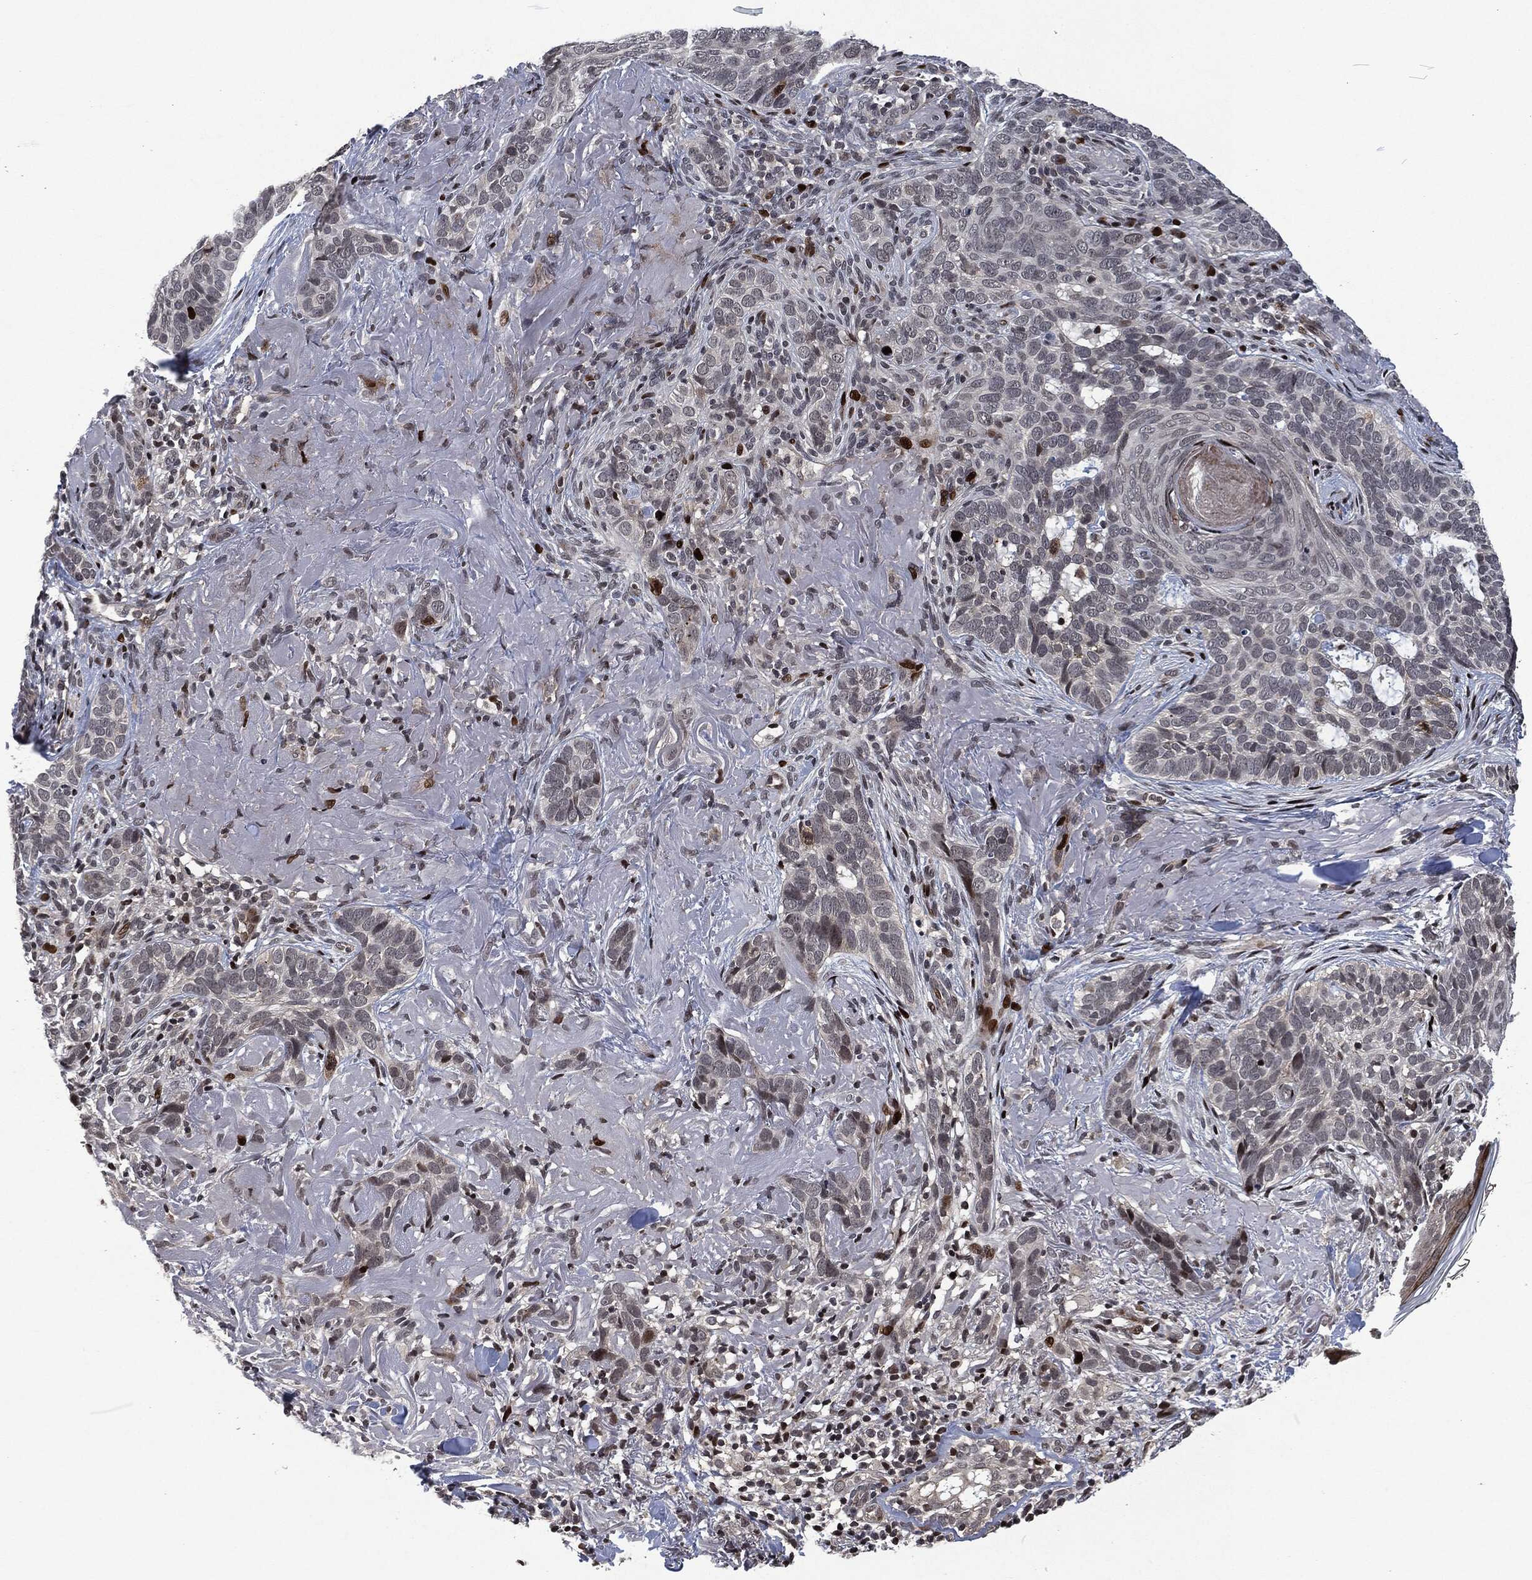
{"staining": {"intensity": "negative", "quantity": "none", "location": "none"}, "tissue": "skin cancer", "cell_type": "Tumor cells", "image_type": "cancer", "snomed": [{"axis": "morphology", "description": "Basal cell carcinoma"}, {"axis": "topography", "description": "Skin"}], "caption": "Immunohistochemistry (IHC) image of basal cell carcinoma (skin) stained for a protein (brown), which demonstrates no expression in tumor cells.", "gene": "EGFR", "patient": {"sex": "male", "age": 91}}